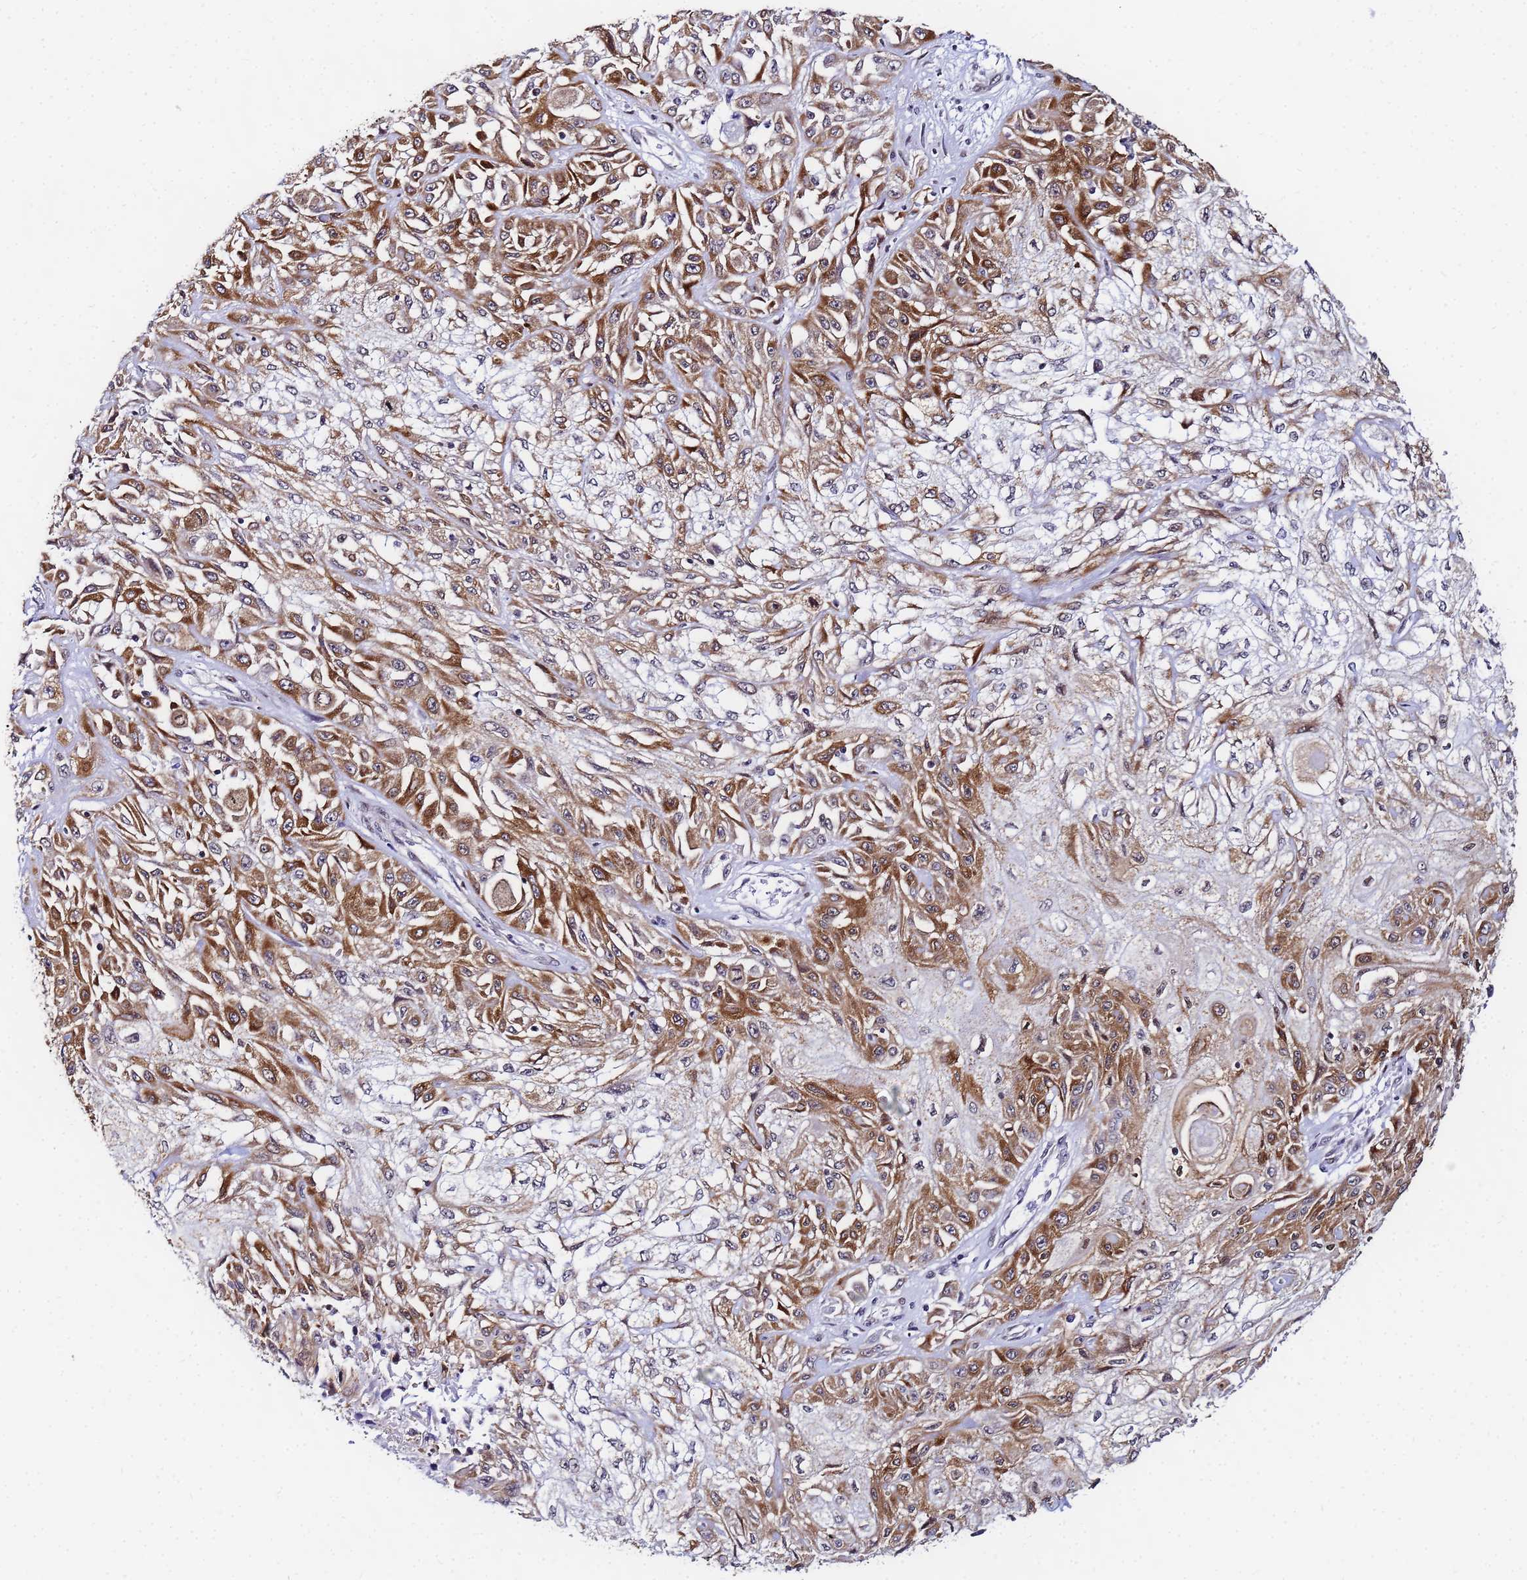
{"staining": {"intensity": "moderate", "quantity": ">75%", "location": "cytoplasmic/membranous"}, "tissue": "skin cancer", "cell_type": "Tumor cells", "image_type": "cancer", "snomed": [{"axis": "morphology", "description": "Squamous cell carcinoma, NOS"}, {"axis": "morphology", "description": "Squamous cell carcinoma, metastatic, NOS"}, {"axis": "topography", "description": "Skin"}, {"axis": "topography", "description": "Lymph node"}], "caption": "Immunohistochemical staining of skin squamous cell carcinoma displays medium levels of moderate cytoplasmic/membranous expression in about >75% of tumor cells.", "gene": "CKMT1A", "patient": {"sex": "male", "age": 75}}